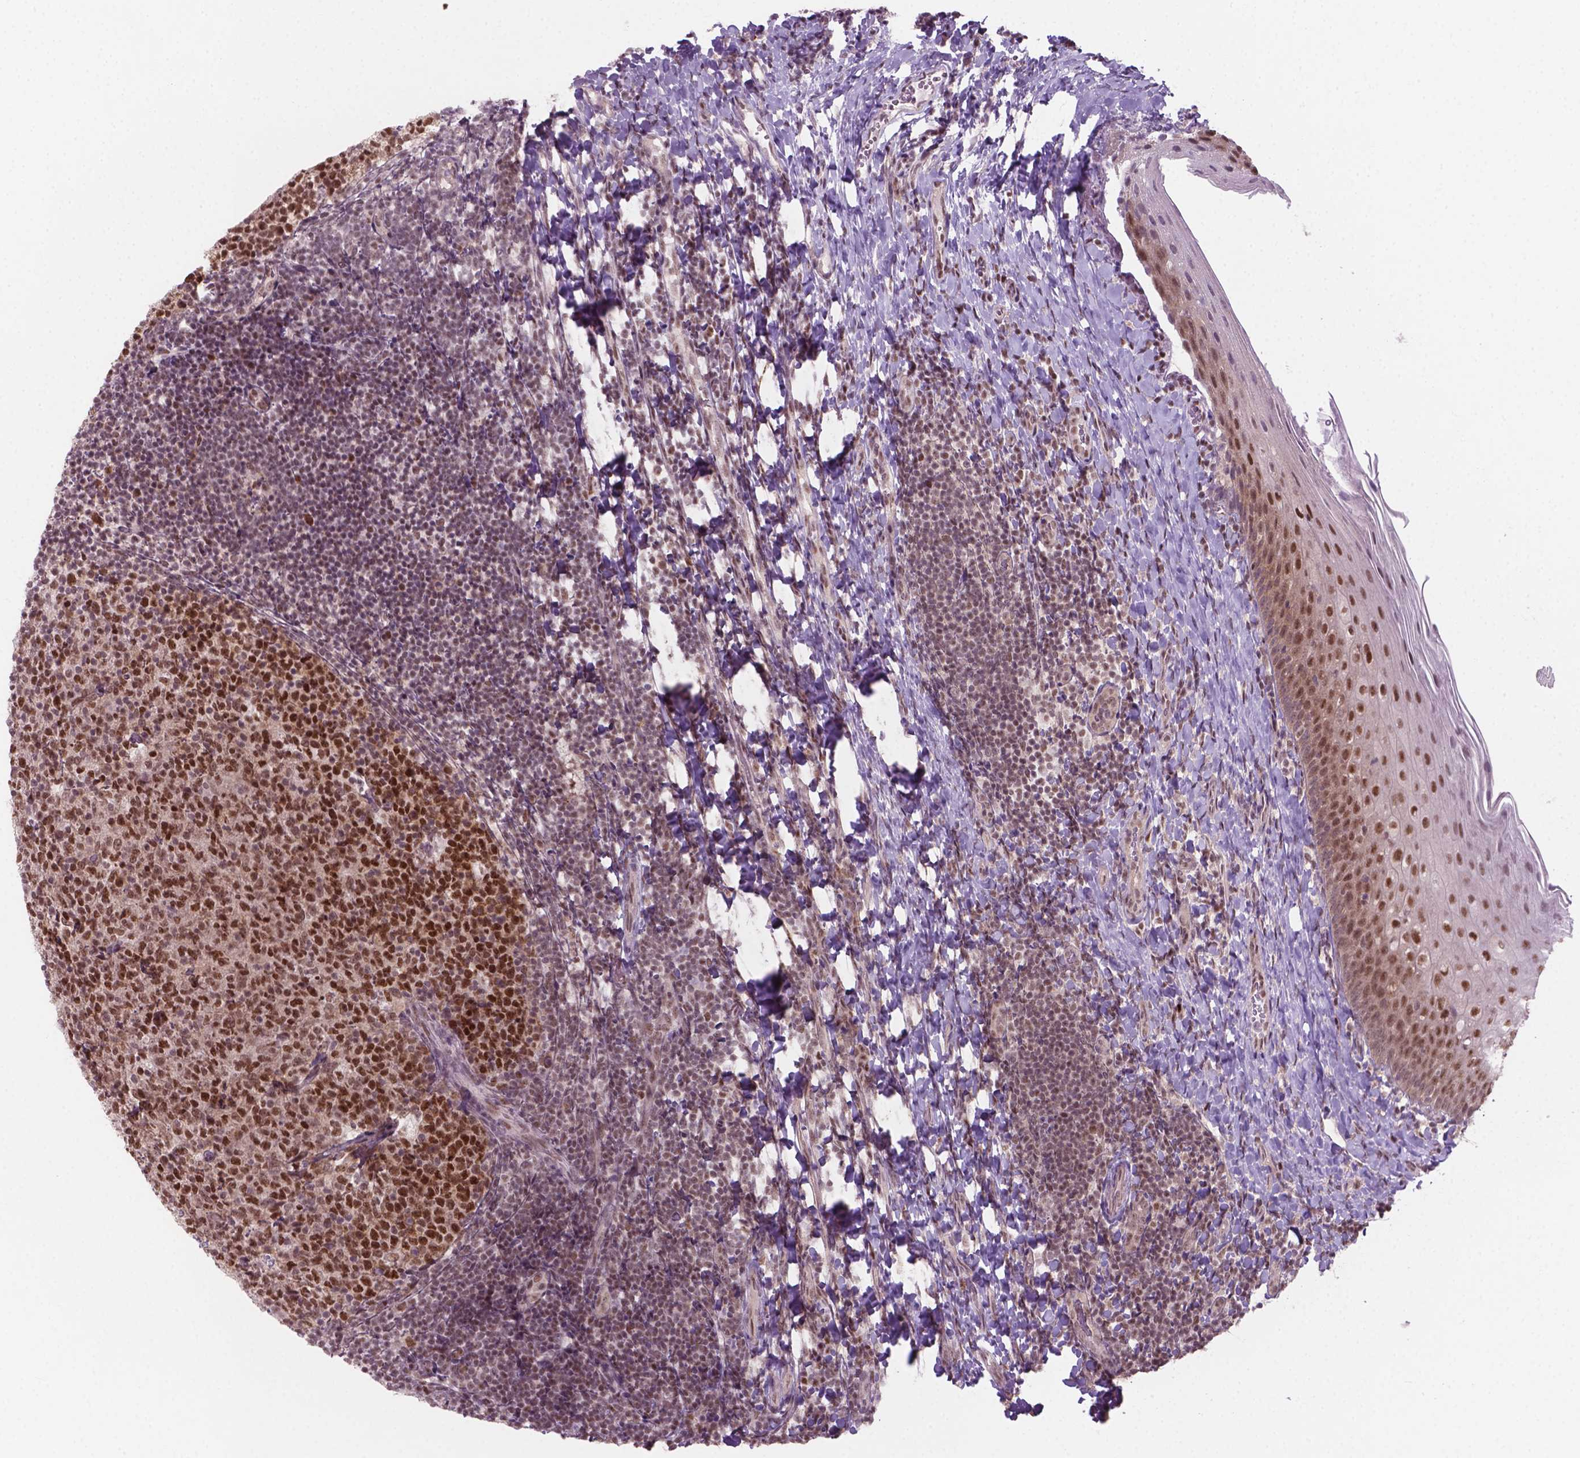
{"staining": {"intensity": "moderate", "quantity": ">75%", "location": "nuclear"}, "tissue": "tonsil", "cell_type": "Germinal center cells", "image_type": "normal", "snomed": [{"axis": "morphology", "description": "Normal tissue, NOS"}, {"axis": "topography", "description": "Tonsil"}], "caption": "A medium amount of moderate nuclear positivity is identified in about >75% of germinal center cells in normal tonsil.", "gene": "PHAX", "patient": {"sex": "female", "age": 10}}